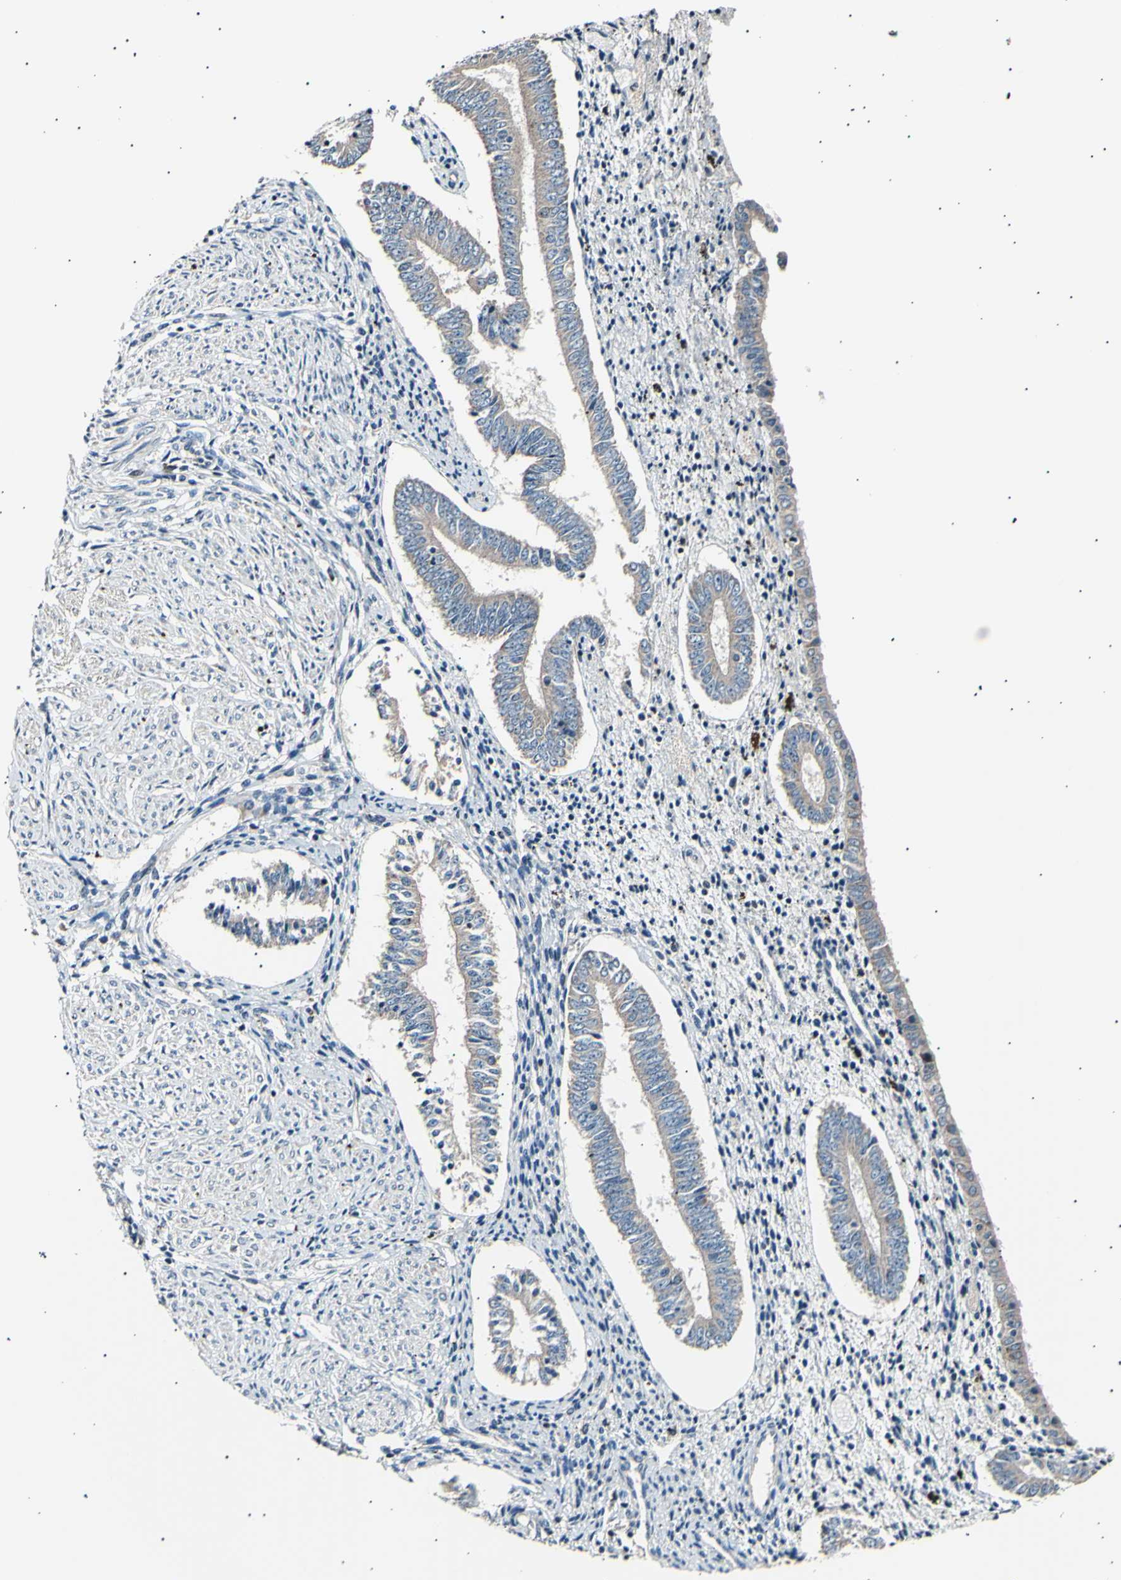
{"staining": {"intensity": "negative", "quantity": "none", "location": "none"}, "tissue": "endometrium", "cell_type": "Cells in endometrial stroma", "image_type": "normal", "snomed": [{"axis": "morphology", "description": "Normal tissue, NOS"}, {"axis": "topography", "description": "Endometrium"}], "caption": "Immunohistochemistry (IHC) of benign endometrium exhibits no positivity in cells in endometrial stroma.", "gene": "ITGA6", "patient": {"sex": "female", "age": 42}}